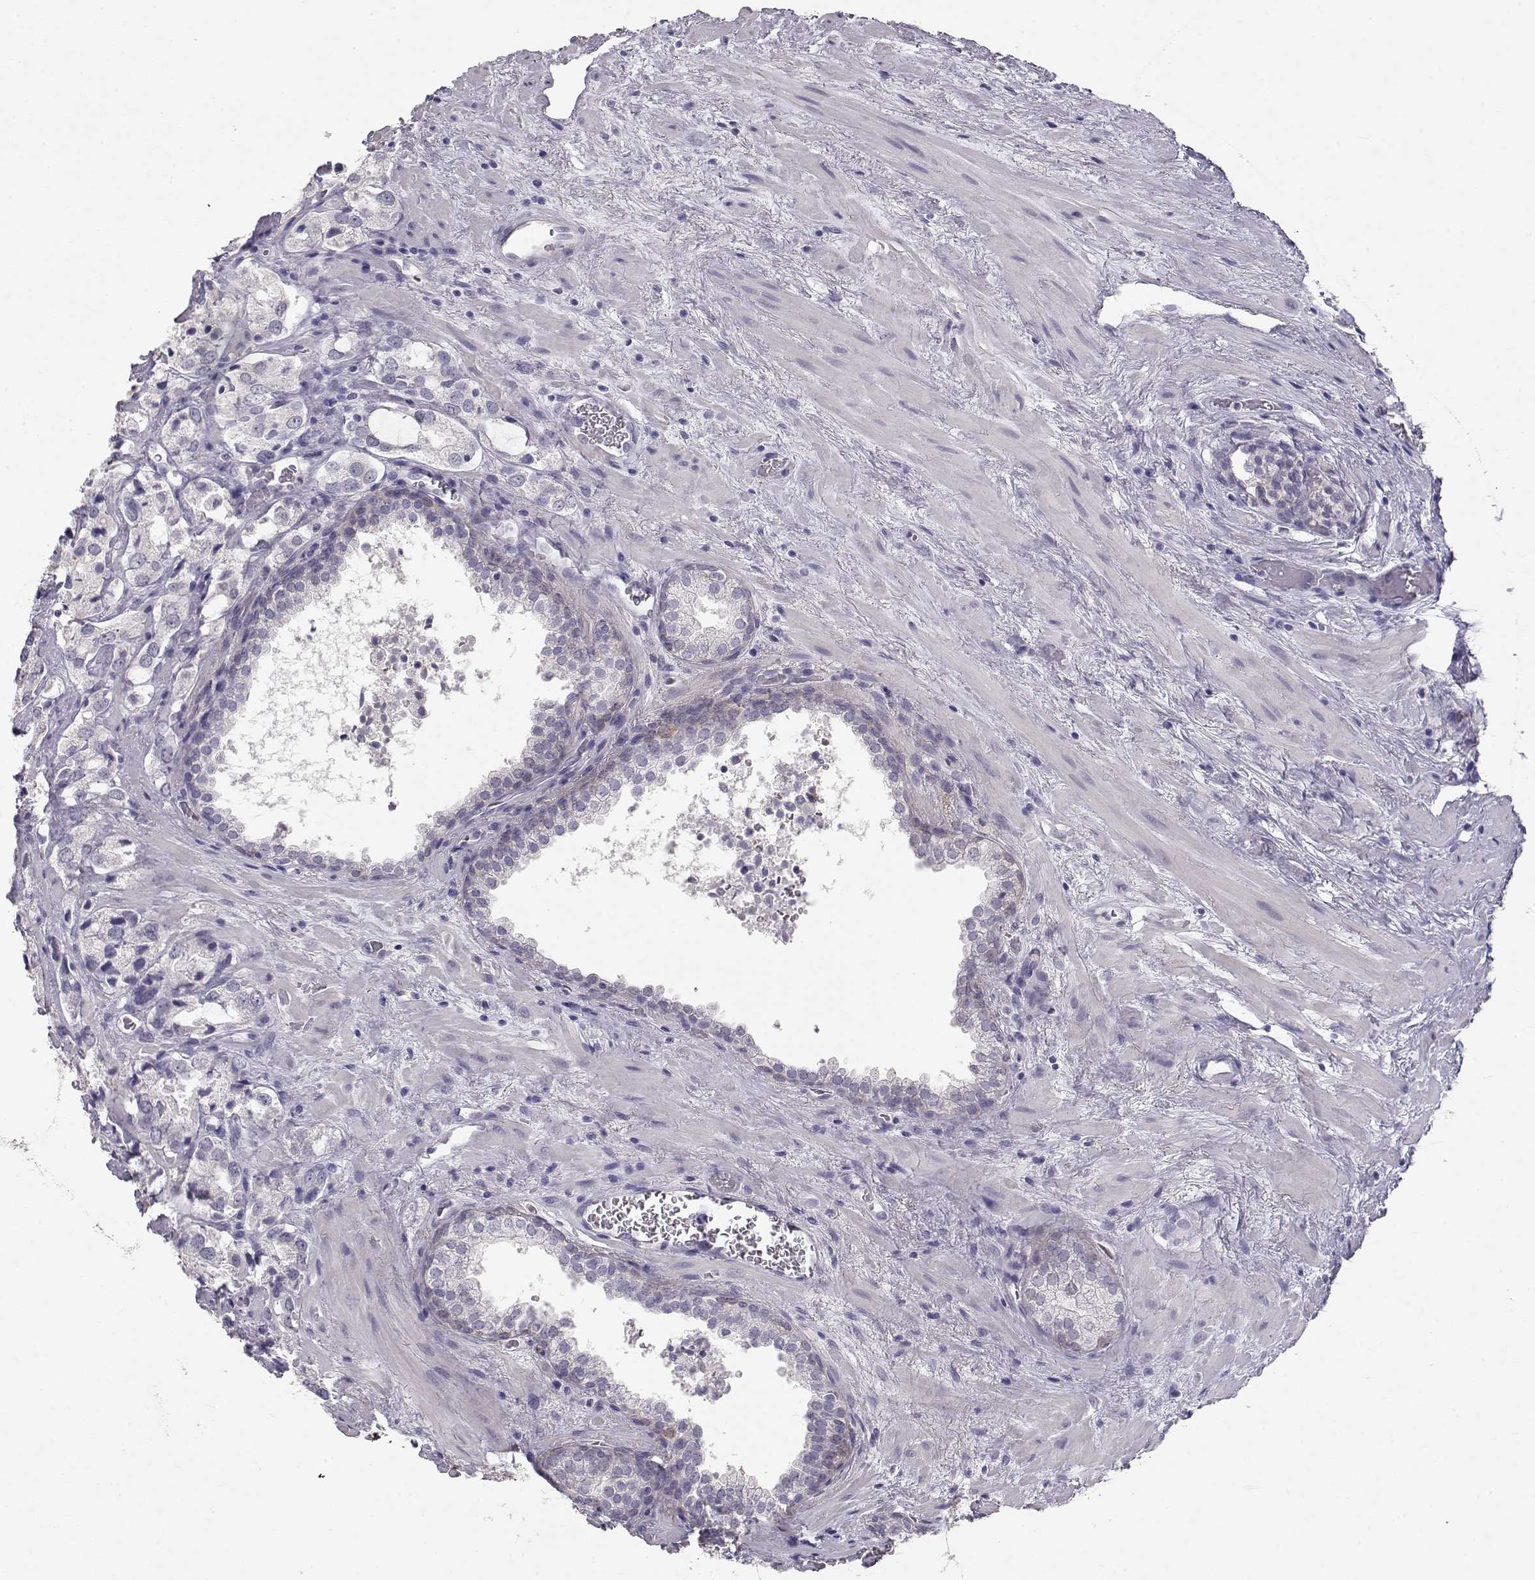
{"staining": {"intensity": "negative", "quantity": "none", "location": "none"}, "tissue": "prostate cancer", "cell_type": "Tumor cells", "image_type": "cancer", "snomed": [{"axis": "morphology", "description": "Adenocarcinoma, NOS"}, {"axis": "topography", "description": "Prostate"}], "caption": "This is an immunohistochemistry (IHC) photomicrograph of human prostate cancer (adenocarcinoma). There is no staining in tumor cells.", "gene": "LAMB3", "patient": {"sex": "male", "age": 66}}